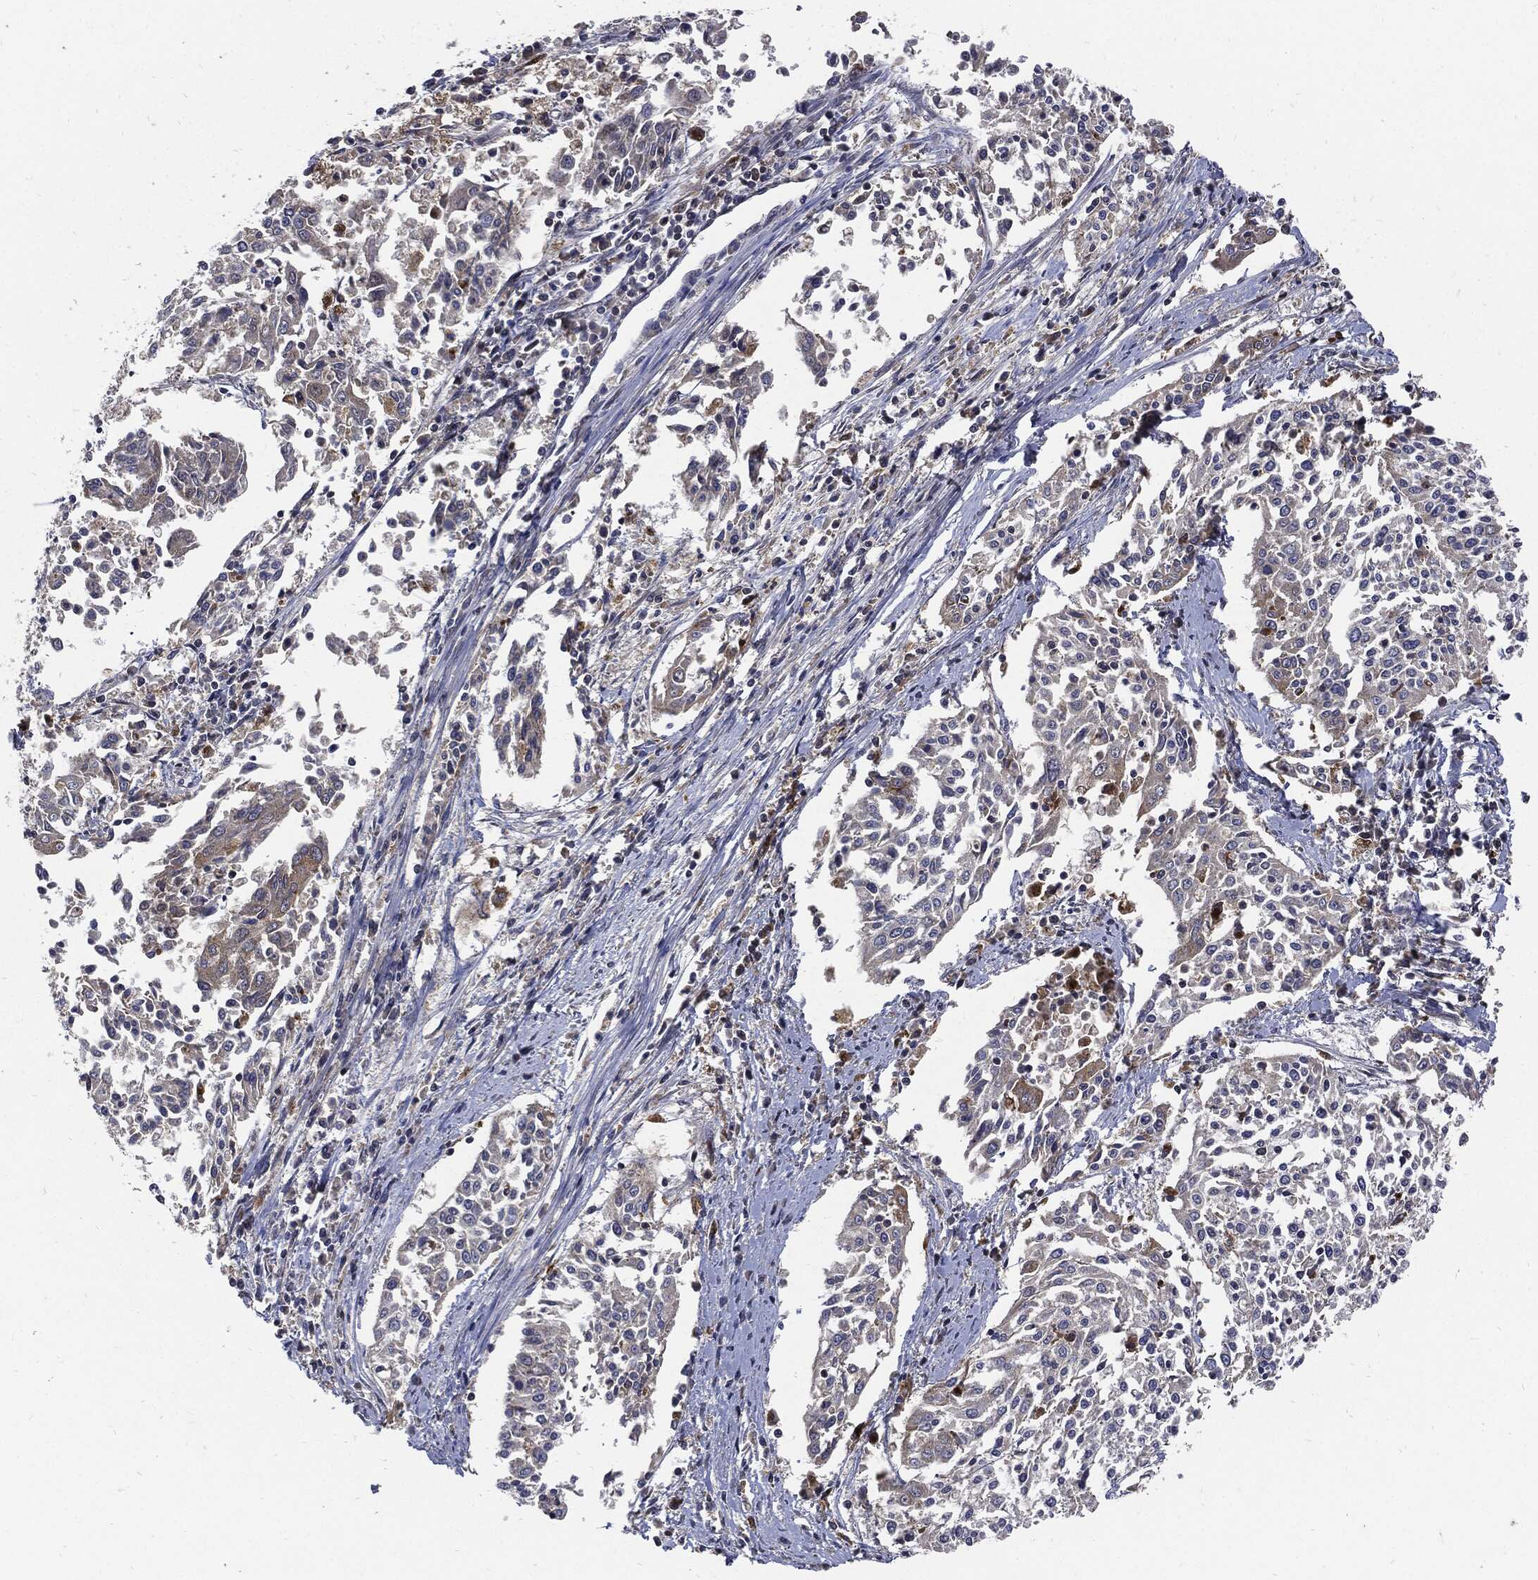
{"staining": {"intensity": "negative", "quantity": "none", "location": "none"}, "tissue": "cervical cancer", "cell_type": "Tumor cells", "image_type": "cancer", "snomed": [{"axis": "morphology", "description": "Squamous cell carcinoma, NOS"}, {"axis": "topography", "description": "Cervix"}], "caption": "High power microscopy micrograph of an immunohistochemistry histopathology image of squamous cell carcinoma (cervical), revealing no significant positivity in tumor cells.", "gene": "SLC31A2", "patient": {"sex": "female", "age": 41}}